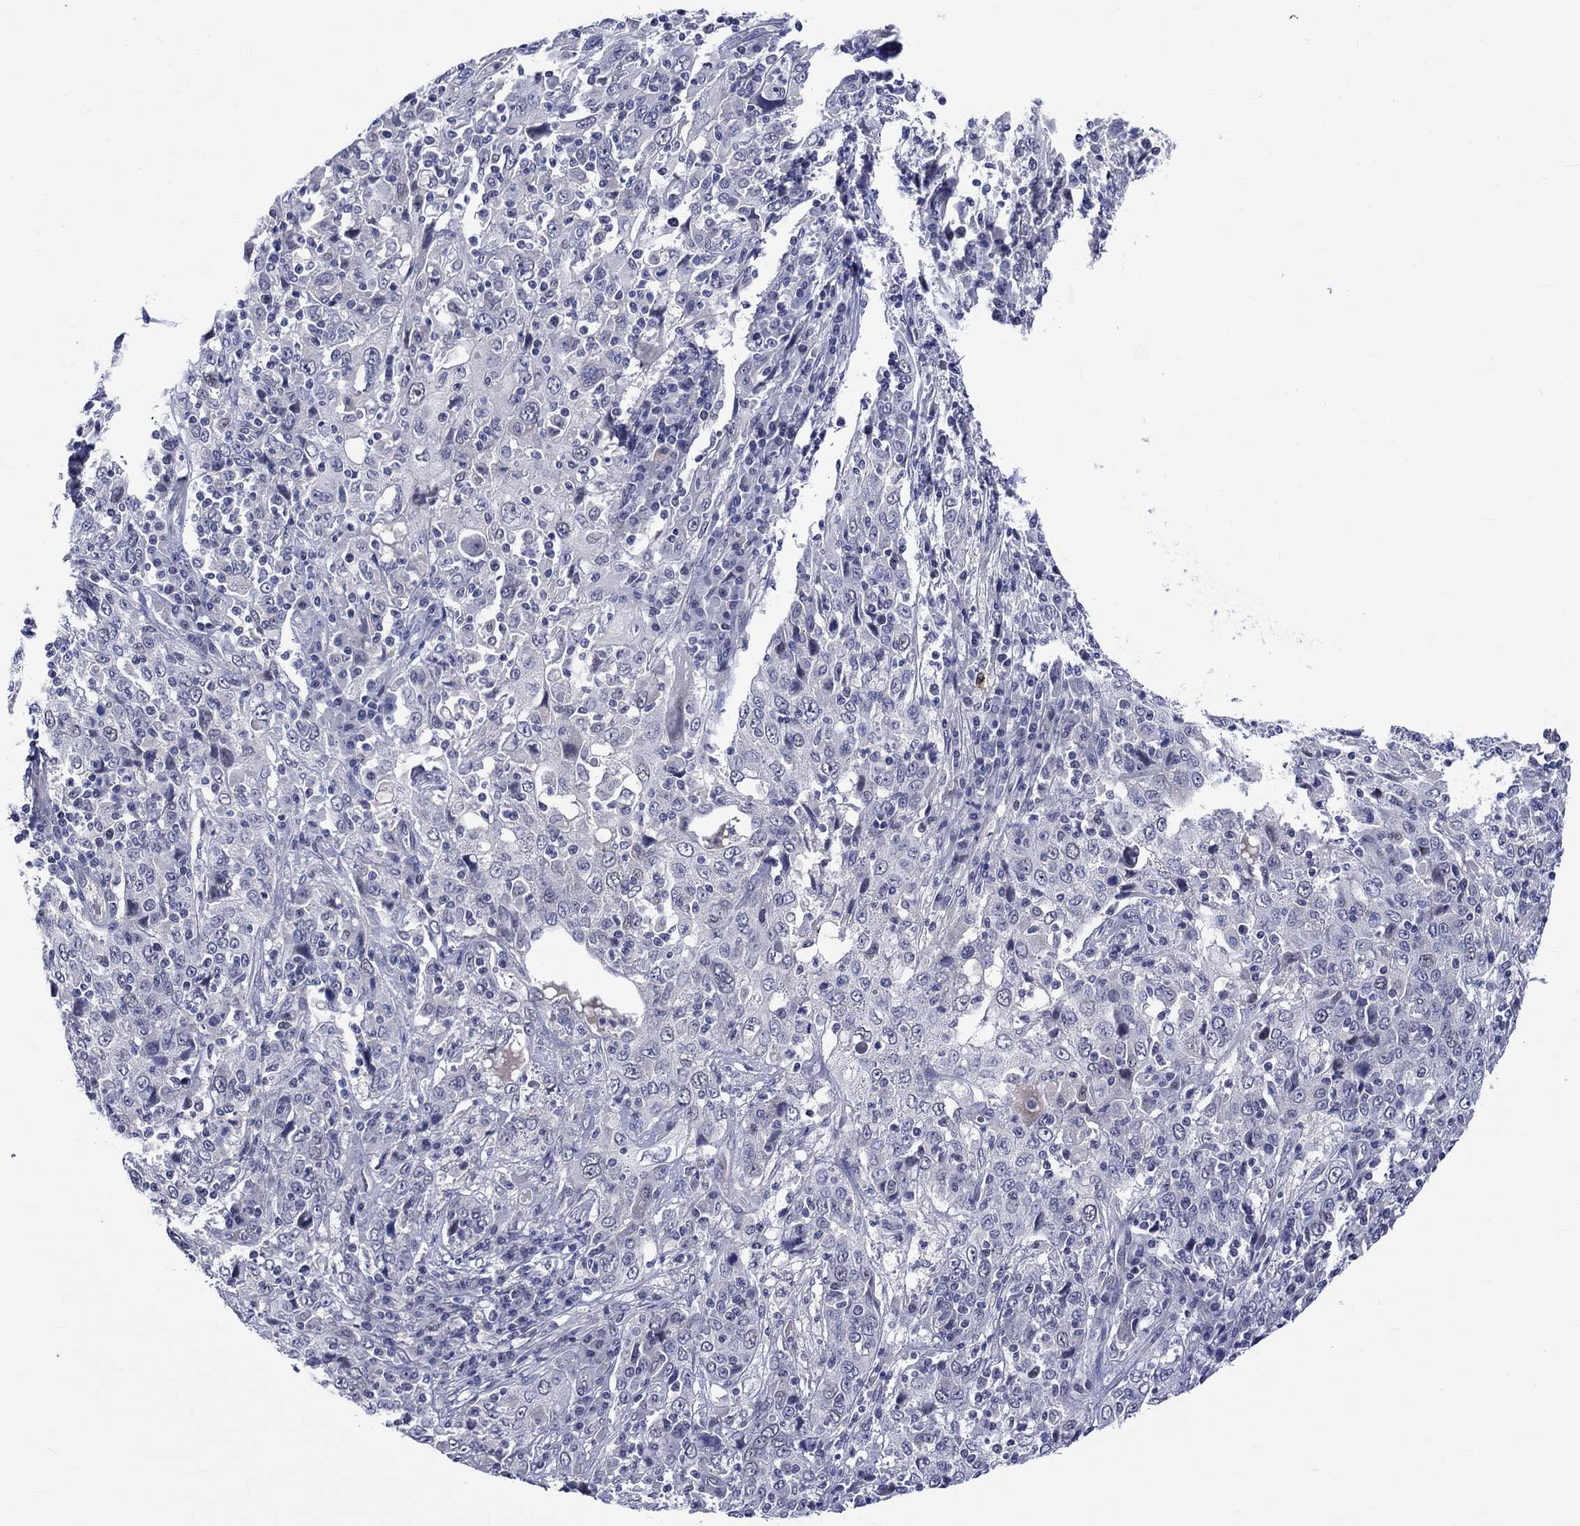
{"staining": {"intensity": "weak", "quantity": "<25%", "location": "nuclear"}, "tissue": "cervical cancer", "cell_type": "Tumor cells", "image_type": "cancer", "snomed": [{"axis": "morphology", "description": "Squamous cell carcinoma, NOS"}, {"axis": "topography", "description": "Cervix"}], "caption": "Cervical squamous cell carcinoma was stained to show a protein in brown. There is no significant positivity in tumor cells. The staining is performed using DAB brown chromogen with nuclei counter-stained in using hematoxylin.", "gene": "E2F8", "patient": {"sex": "female", "age": 46}}